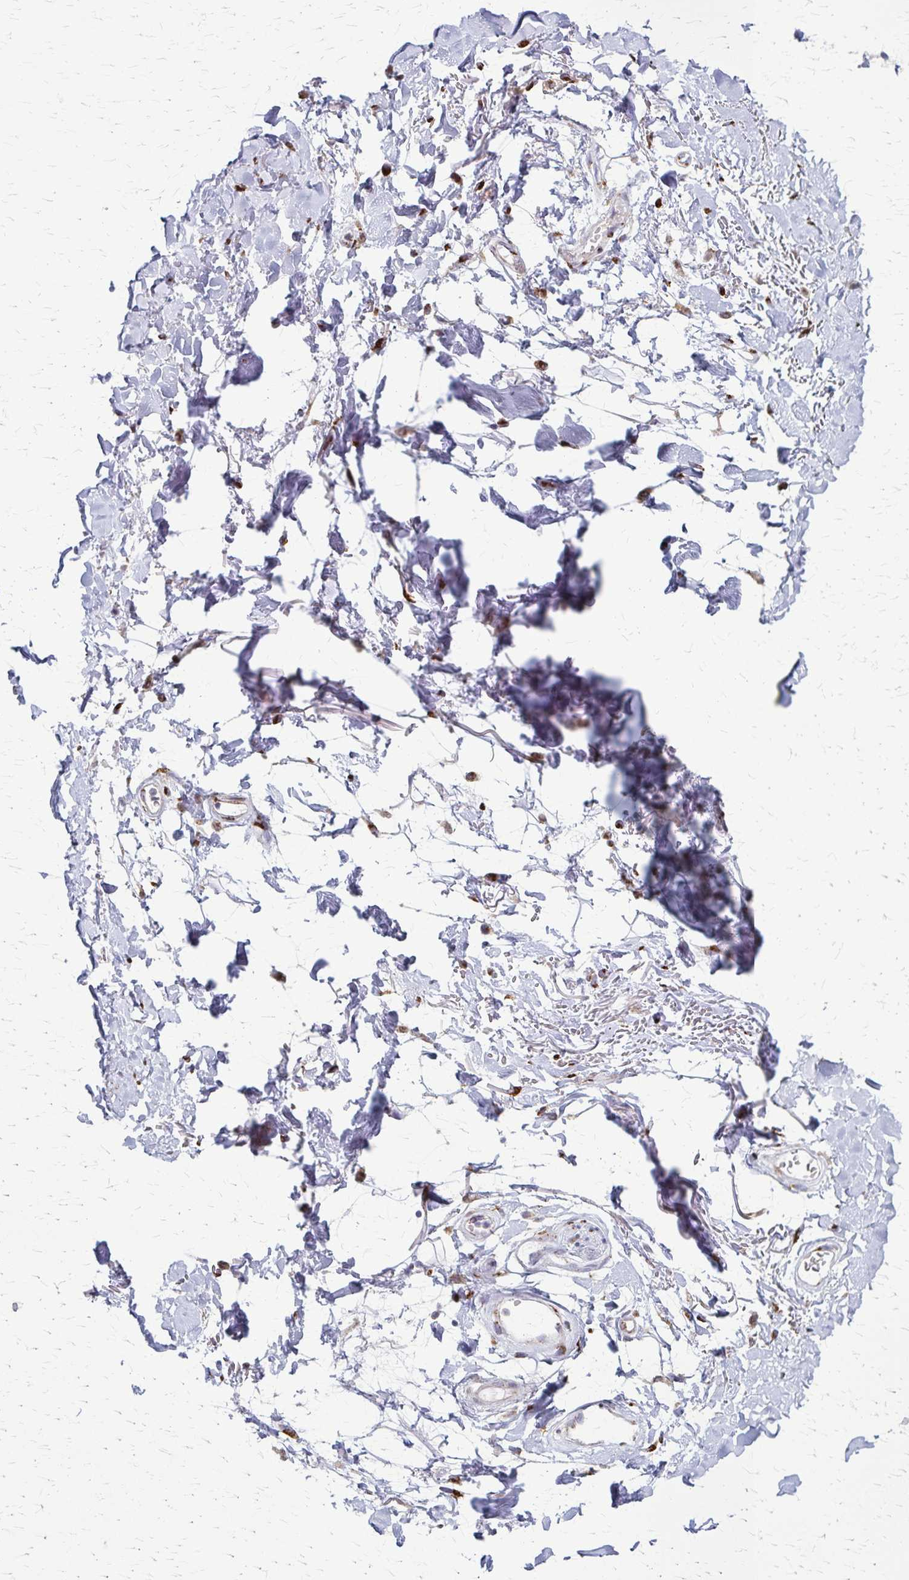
{"staining": {"intensity": "moderate", "quantity": "<25%", "location": "cytoplasmic/membranous"}, "tissue": "adipose tissue", "cell_type": "Adipocytes", "image_type": "normal", "snomed": [{"axis": "morphology", "description": "Normal tissue, NOS"}, {"axis": "topography", "description": "Anal"}, {"axis": "topography", "description": "Peripheral nerve tissue"}], "caption": "Immunohistochemistry (DAB) staining of unremarkable adipose tissue demonstrates moderate cytoplasmic/membranous protein positivity in about <25% of adipocytes. Using DAB (brown) and hematoxylin (blue) stains, captured at high magnification using brightfield microscopy.", "gene": "MCFD2", "patient": {"sex": "male", "age": 78}}